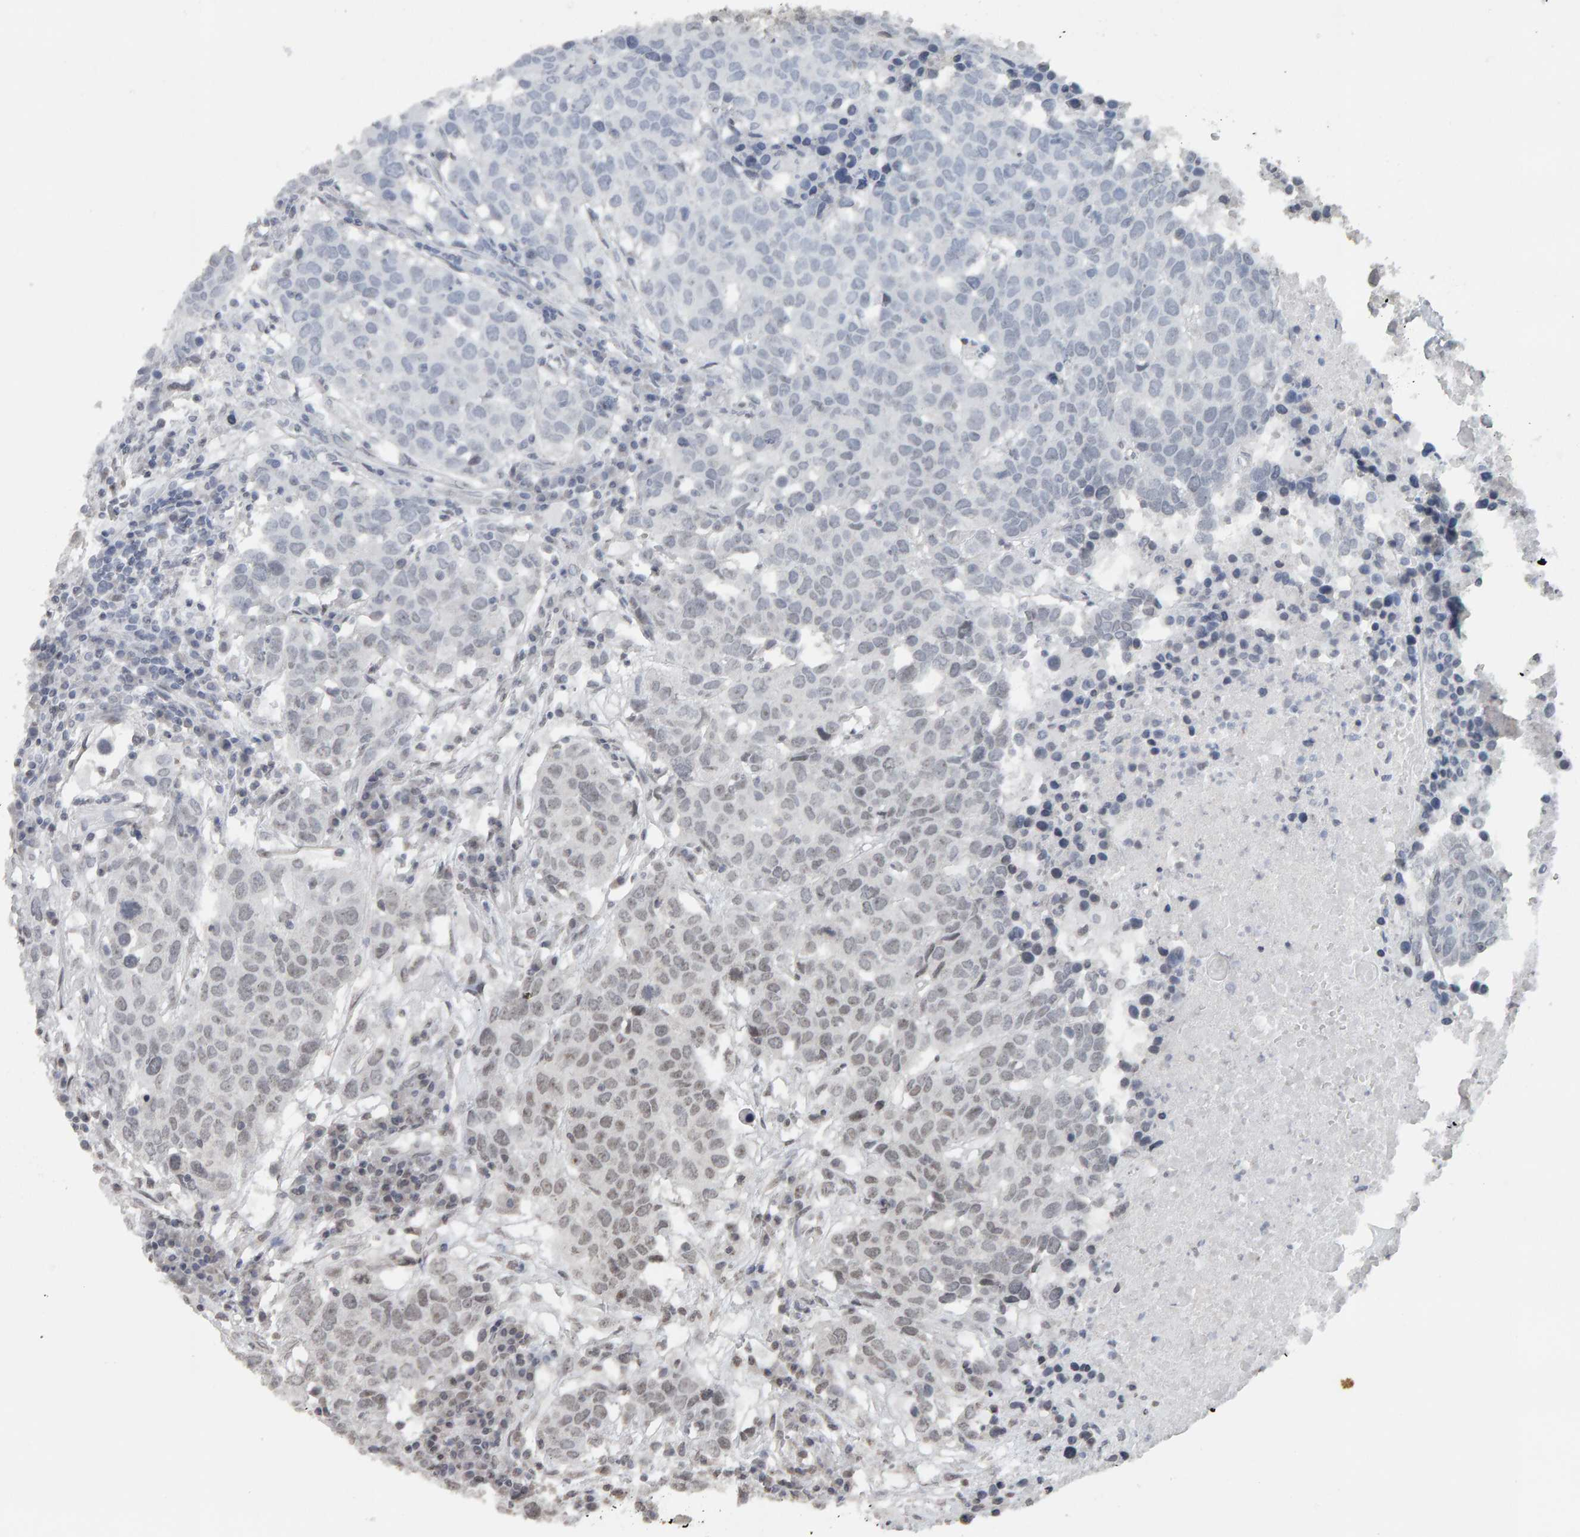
{"staining": {"intensity": "weak", "quantity": "<25%", "location": "nuclear"}, "tissue": "head and neck cancer", "cell_type": "Tumor cells", "image_type": "cancer", "snomed": [{"axis": "morphology", "description": "Squamous cell carcinoma, NOS"}, {"axis": "topography", "description": "Head-Neck"}], "caption": "Human head and neck cancer stained for a protein using IHC demonstrates no staining in tumor cells.", "gene": "AFF4", "patient": {"sex": "male", "age": 66}}